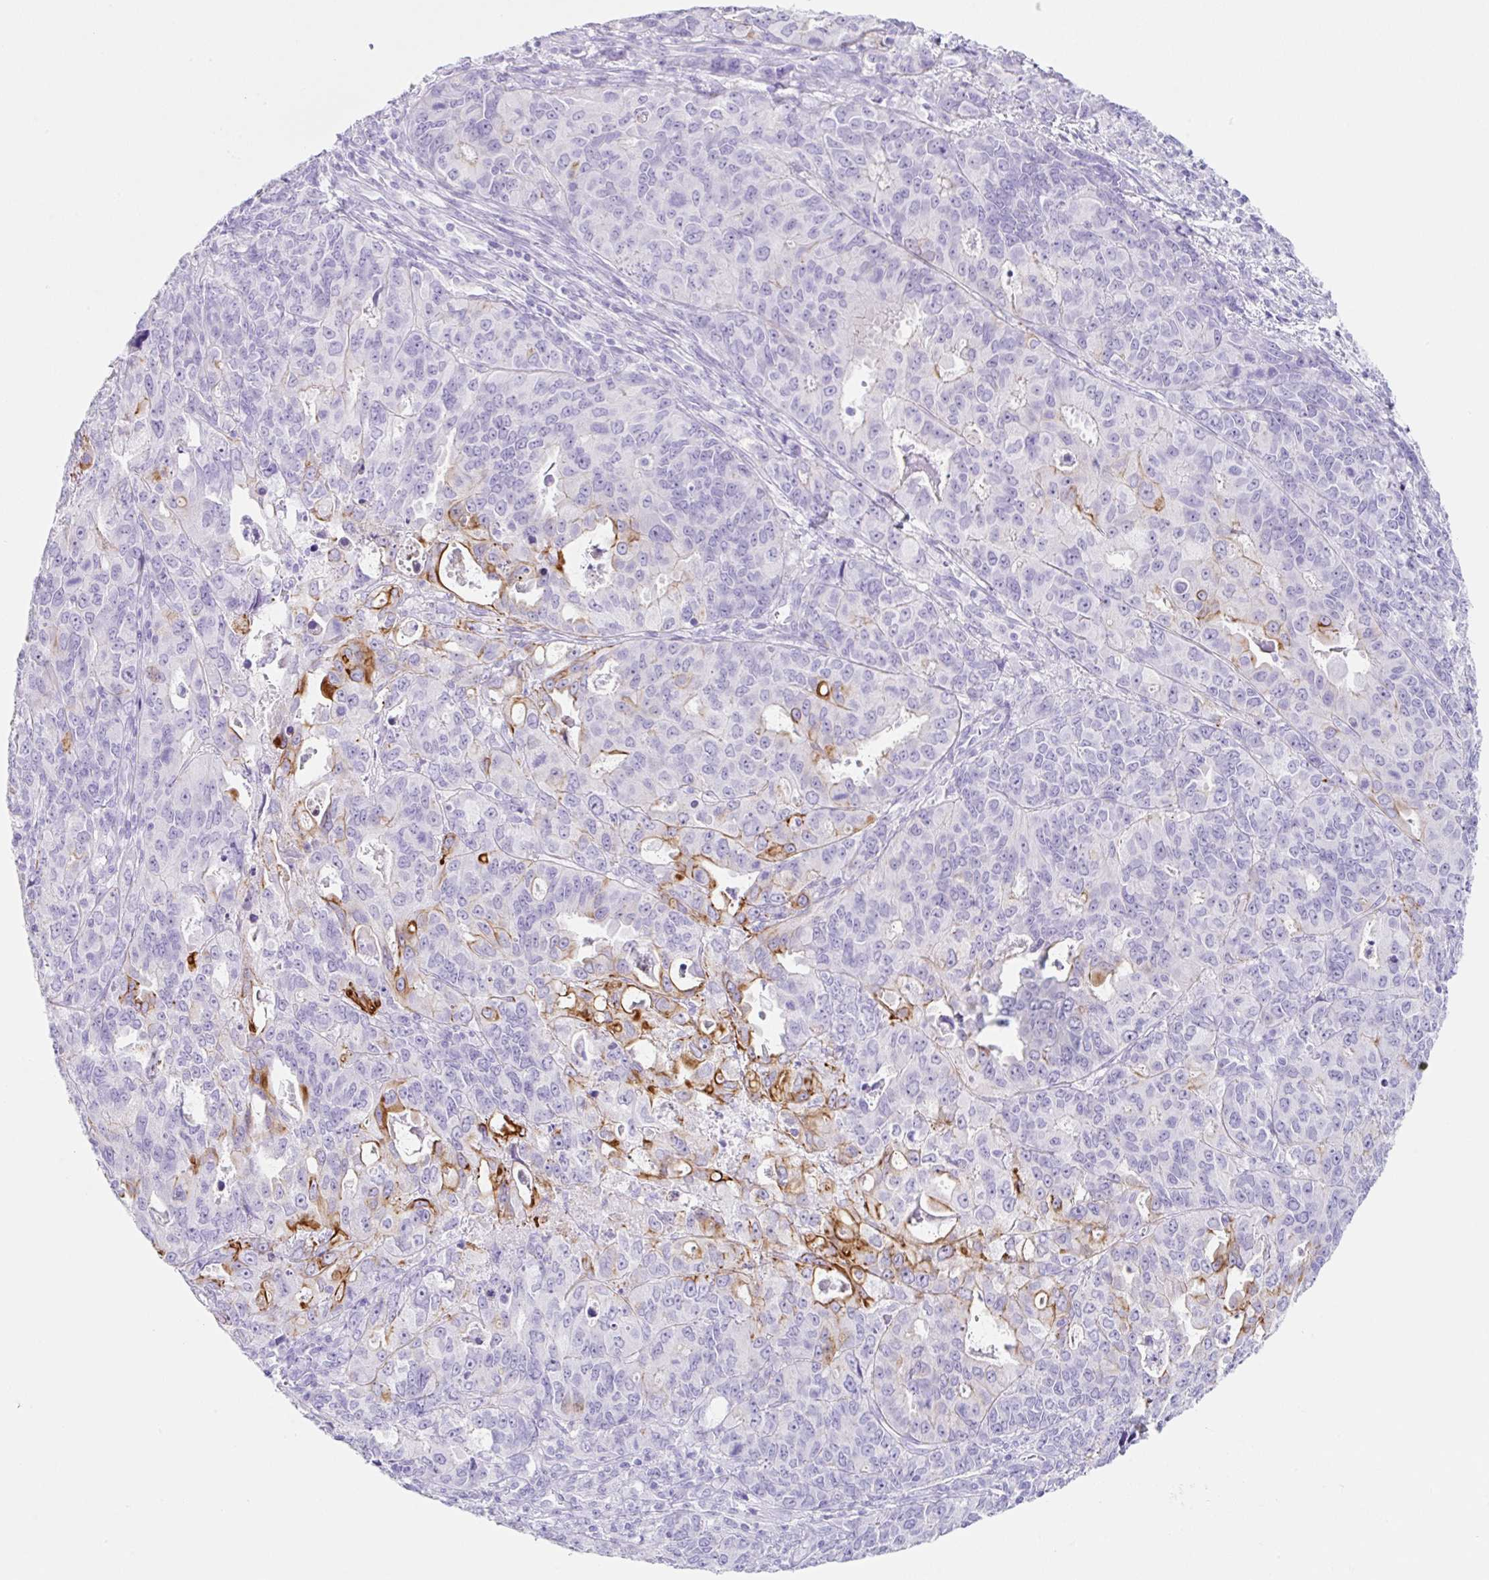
{"staining": {"intensity": "strong", "quantity": "<25%", "location": "cytoplasmic/membranous"}, "tissue": "endometrial cancer", "cell_type": "Tumor cells", "image_type": "cancer", "snomed": [{"axis": "morphology", "description": "Adenocarcinoma, NOS"}, {"axis": "topography", "description": "Uterus"}], "caption": "An image of endometrial cancer stained for a protein displays strong cytoplasmic/membranous brown staining in tumor cells.", "gene": "CLDND2", "patient": {"sex": "female", "age": 79}}